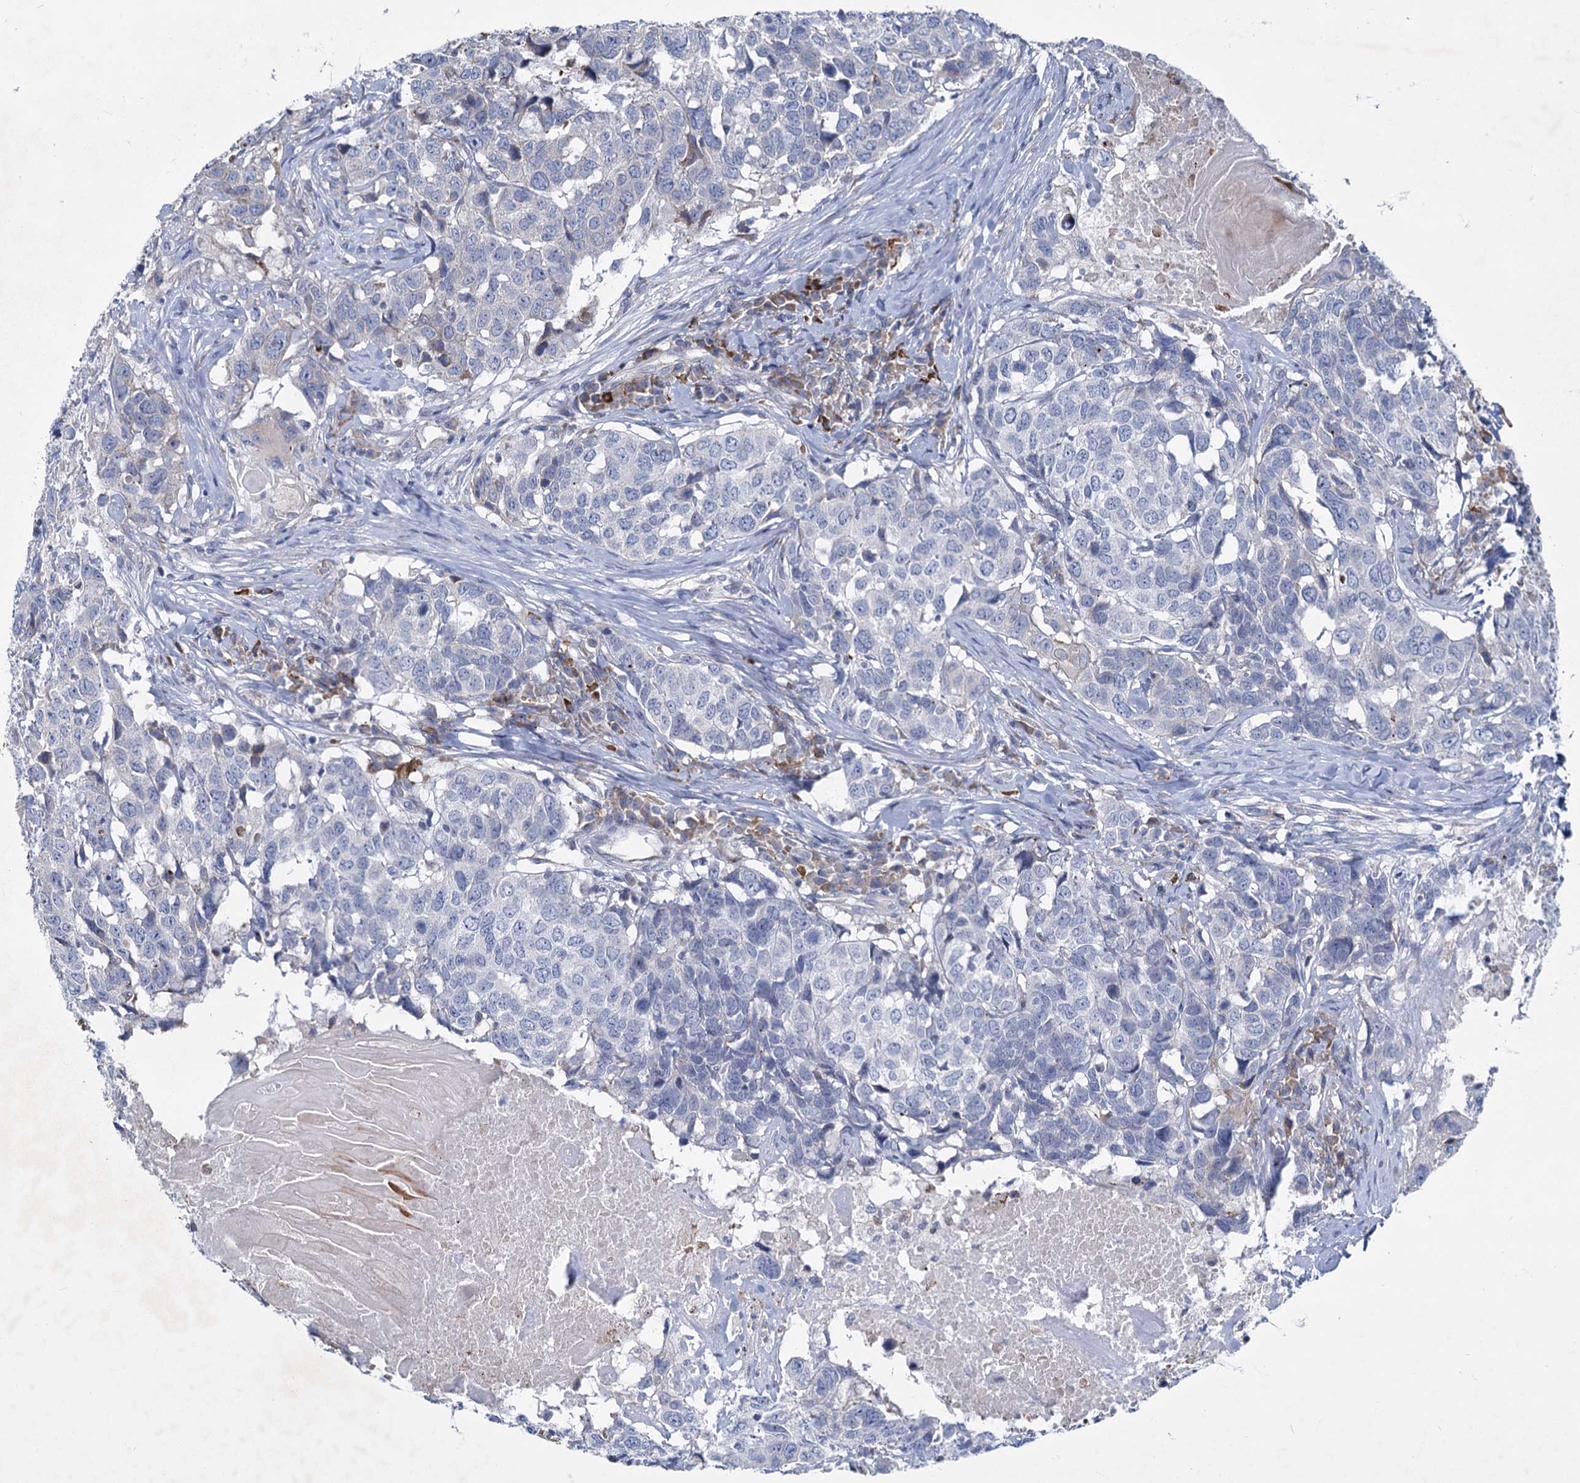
{"staining": {"intensity": "negative", "quantity": "none", "location": "none"}, "tissue": "head and neck cancer", "cell_type": "Tumor cells", "image_type": "cancer", "snomed": [{"axis": "morphology", "description": "Squamous cell carcinoma, NOS"}, {"axis": "topography", "description": "Head-Neck"}], "caption": "High power microscopy histopathology image of an immunohistochemistry micrograph of head and neck cancer, revealing no significant expression in tumor cells.", "gene": "PRSS35", "patient": {"sex": "male", "age": 66}}